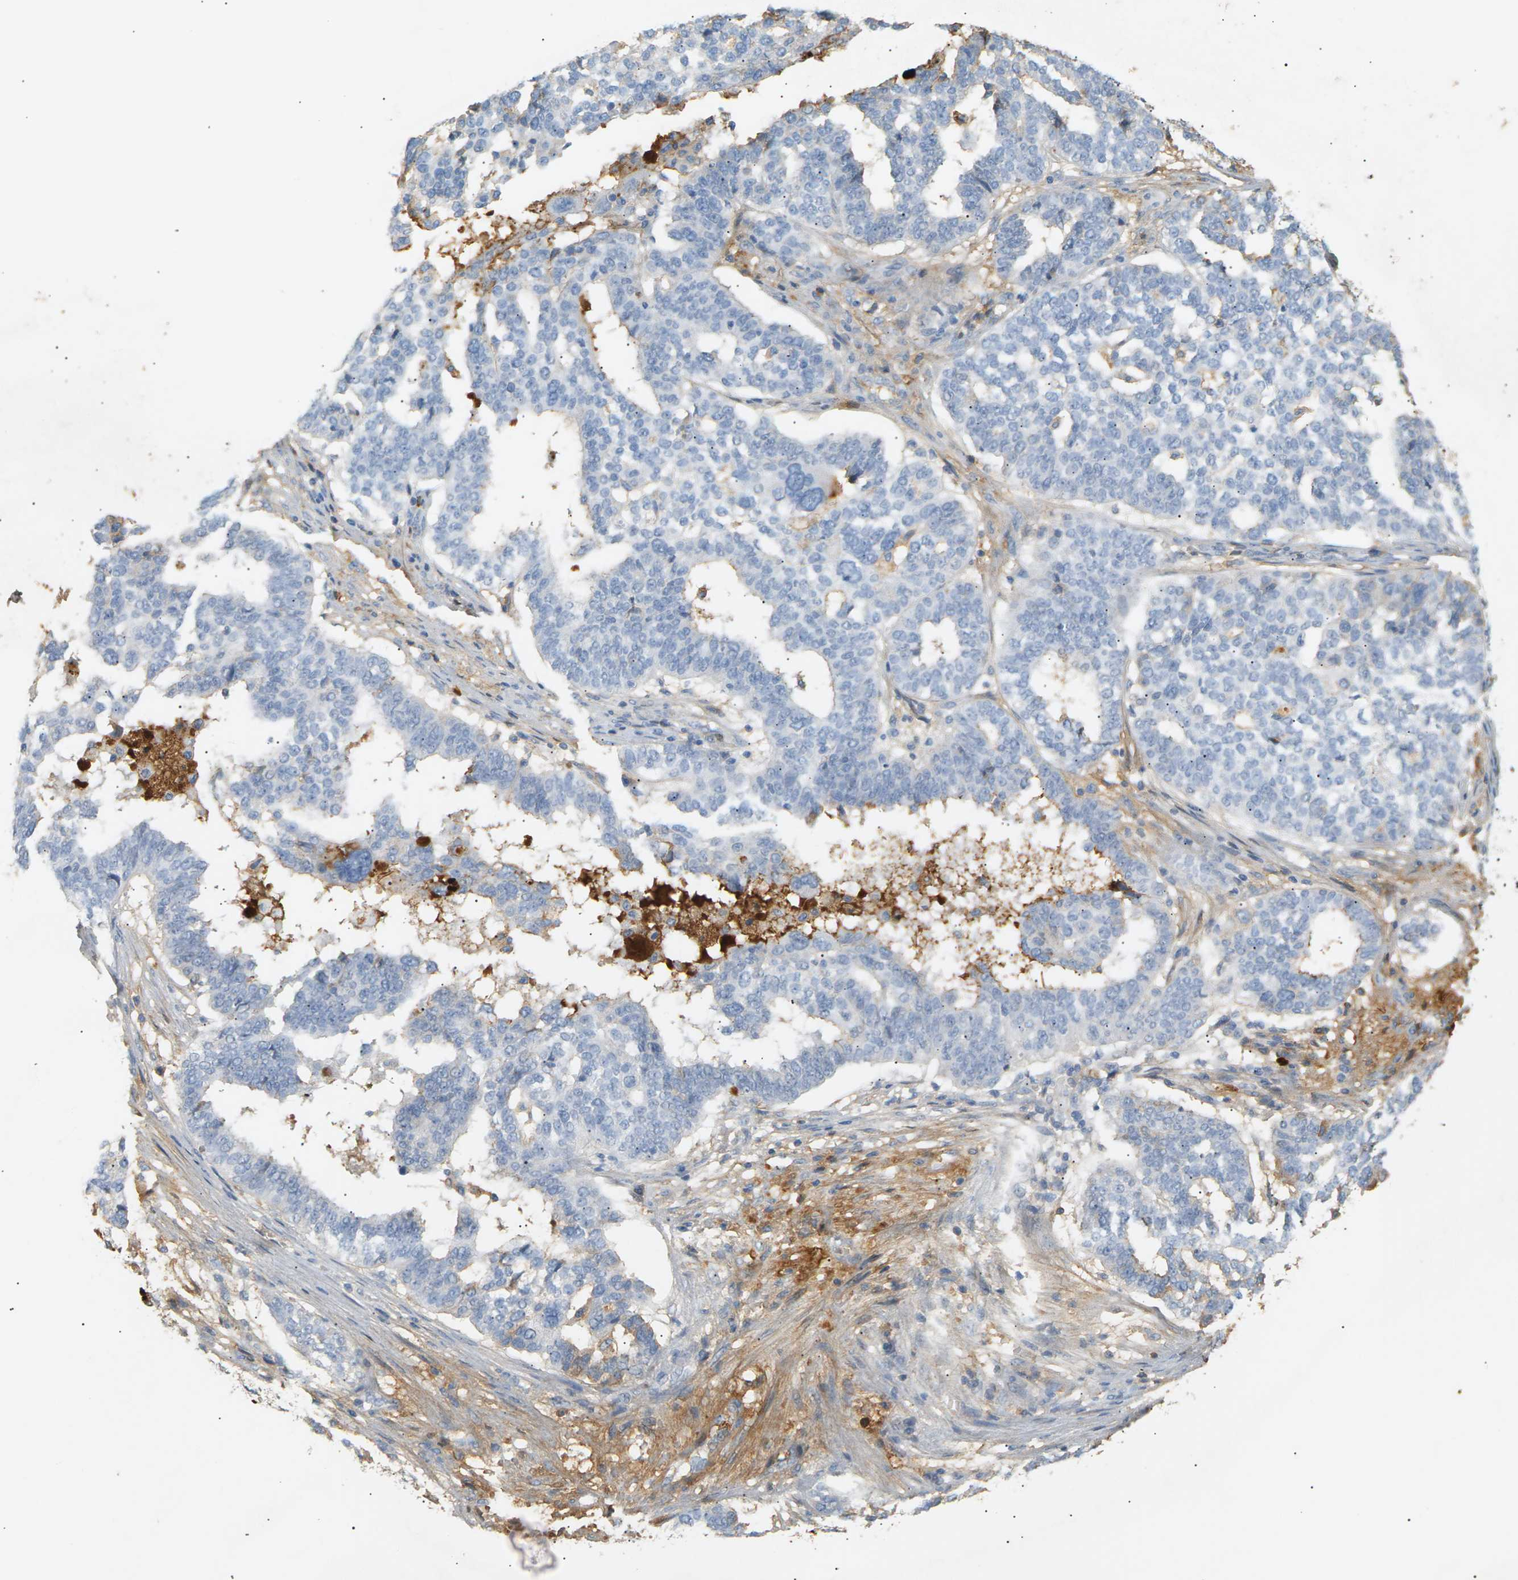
{"staining": {"intensity": "negative", "quantity": "none", "location": "none"}, "tissue": "ovarian cancer", "cell_type": "Tumor cells", "image_type": "cancer", "snomed": [{"axis": "morphology", "description": "Cystadenocarcinoma, serous, NOS"}, {"axis": "topography", "description": "Ovary"}], "caption": "A photomicrograph of human ovarian serous cystadenocarcinoma is negative for staining in tumor cells.", "gene": "IGLC3", "patient": {"sex": "female", "age": 59}}